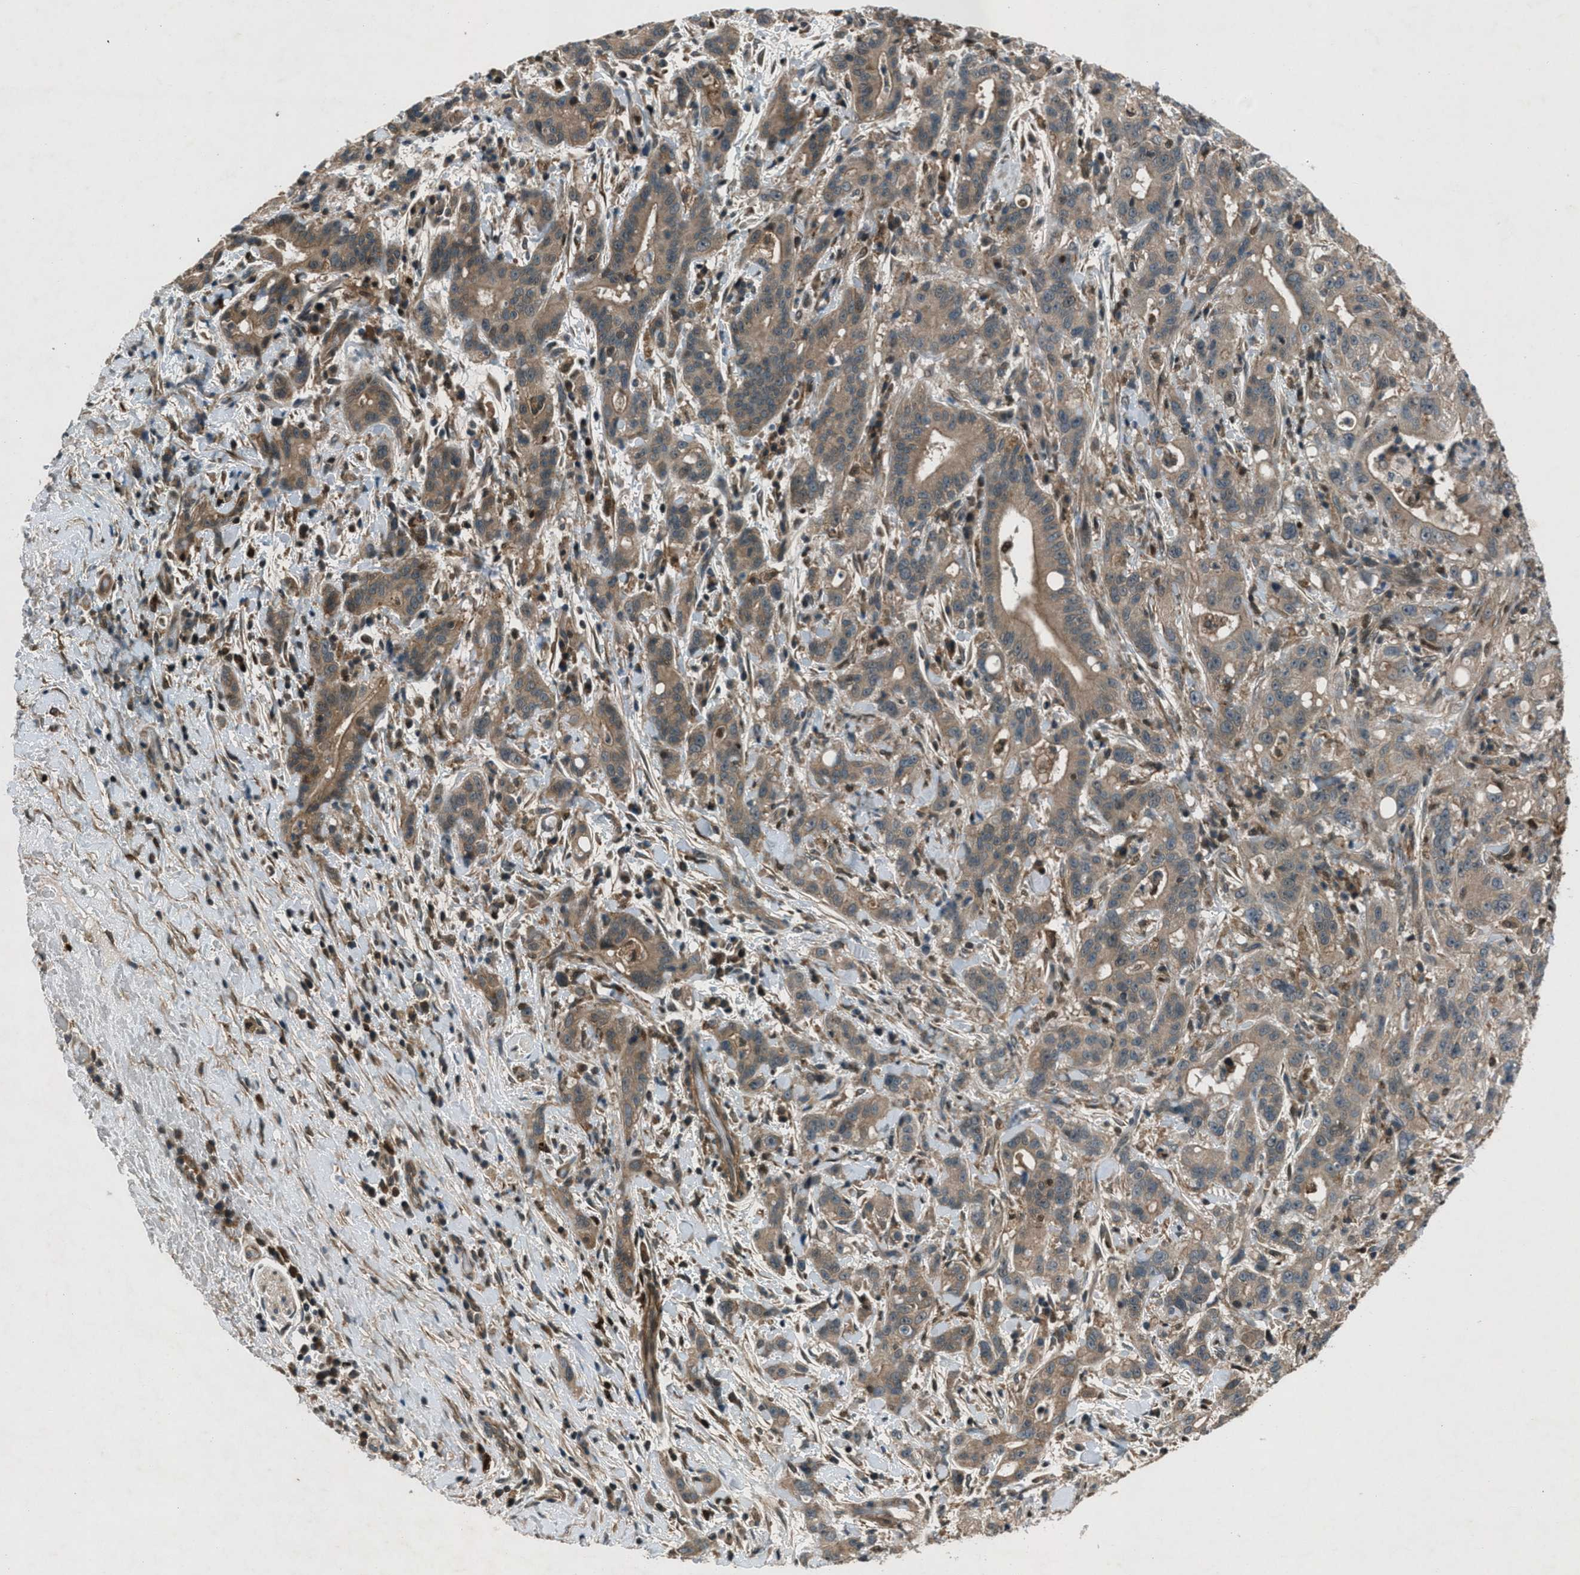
{"staining": {"intensity": "moderate", "quantity": ">75%", "location": "cytoplasmic/membranous"}, "tissue": "liver cancer", "cell_type": "Tumor cells", "image_type": "cancer", "snomed": [{"axis": "morphology", "description": "Cholangiocarcinoma"}, {"axis": "topography", "description": "Liver"}], "caption": "This photomicrograph demonstrates immunohistochemistry staining of human liver cancer, with medium moderate cytoplasmic/membranous staining in approximately >75% of tumor cells.", "gene": "EPSTI1", "patient": {"sex": "female", "age": 38}}